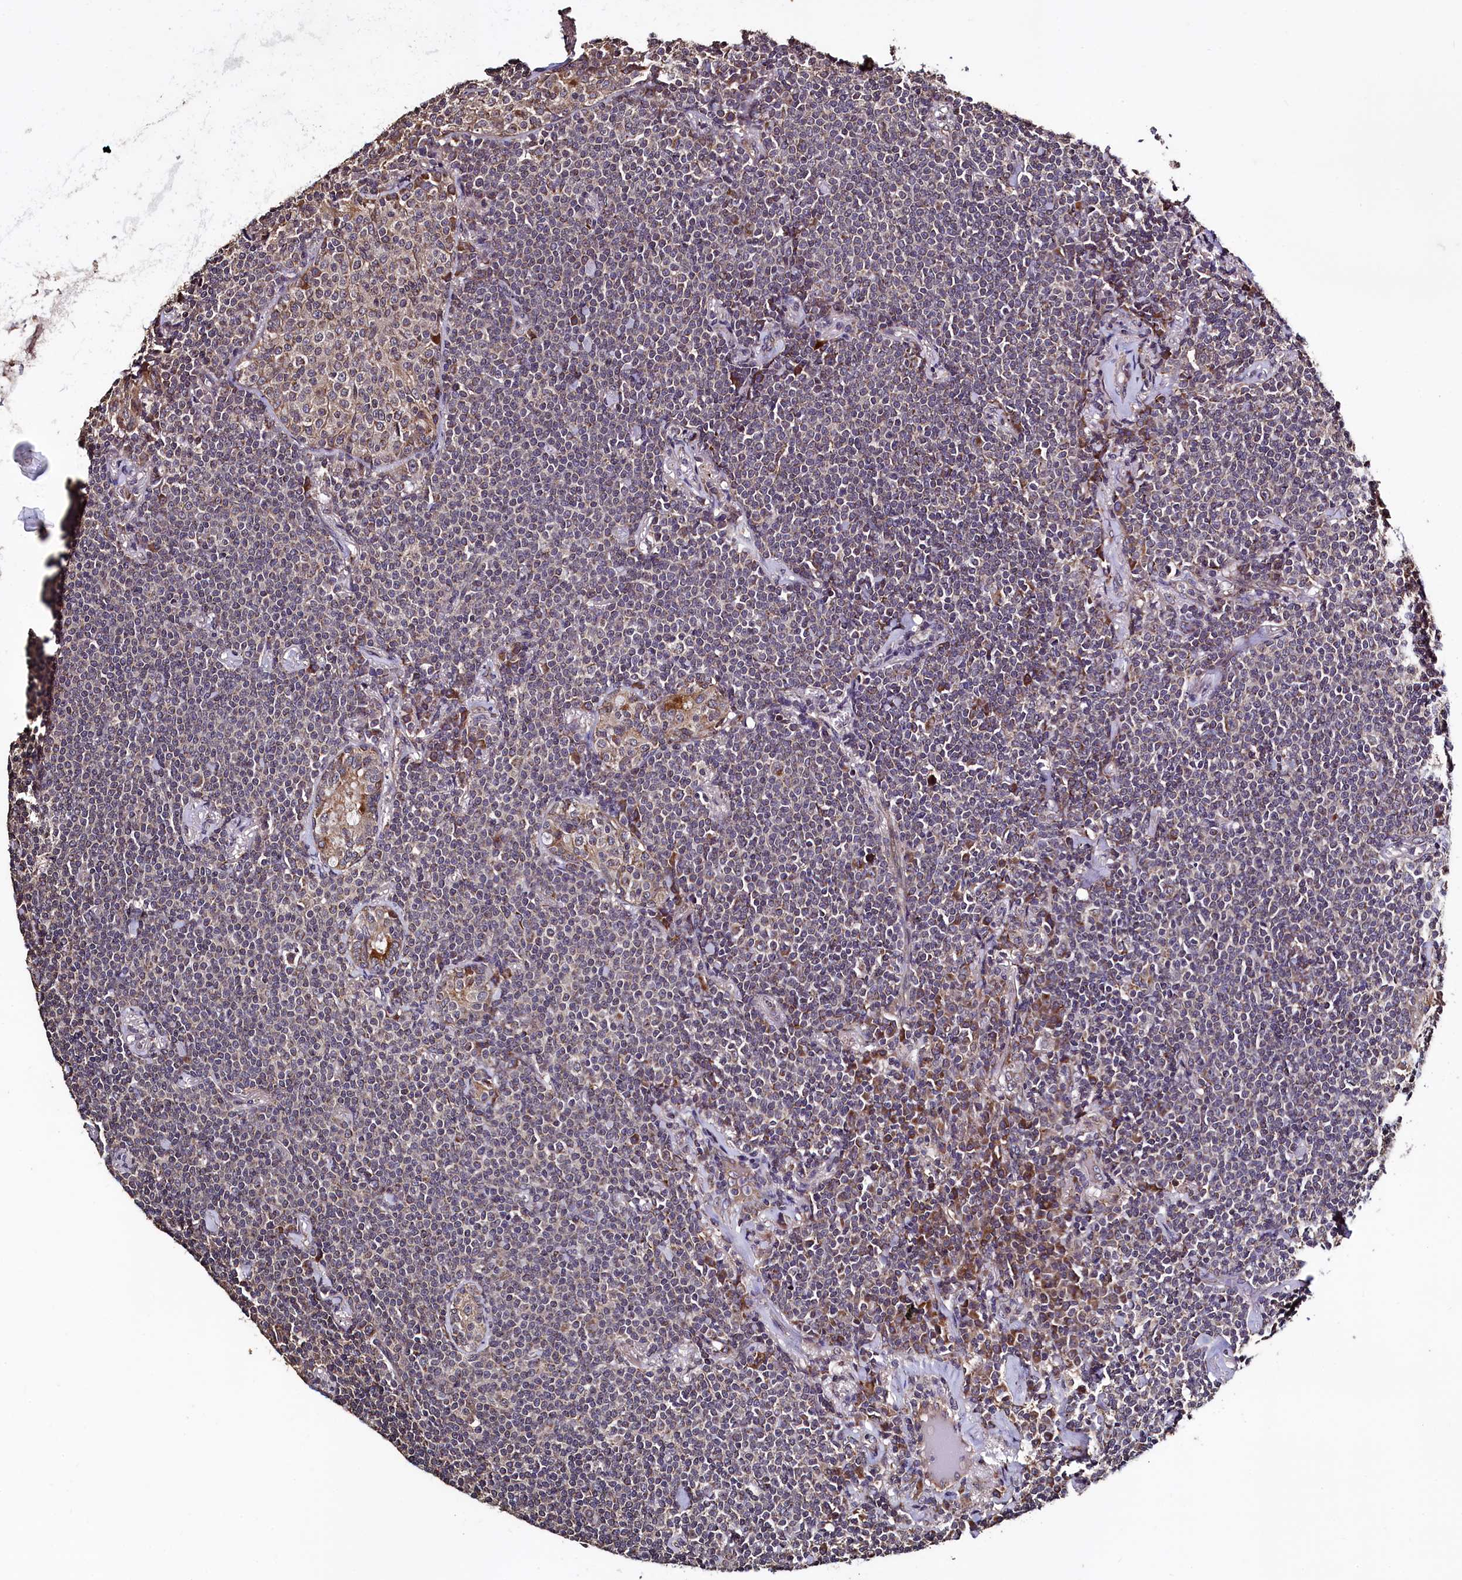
{"staining": {"intensity": "moderate", "quantity": "<25%", "location": "cytoplasmic/membranous"}, "tissue": "lymphoma", "cell_type": "Tumor cells", "image_type": "cancer", "snomed": [{"axis": "morphology", "description": "Malignant lymphoma, non-Hodgkin's type, Low grade"}, {"axis": "topography", "description": "Lung"}], "caption": "A photomicrograph of human lymphoma stained for a protein displays moderate cytoplasmic/membranous brown staining in tumor cells.", "gene": "RBFA", "patient": {"sex": "female", "age": 71}}